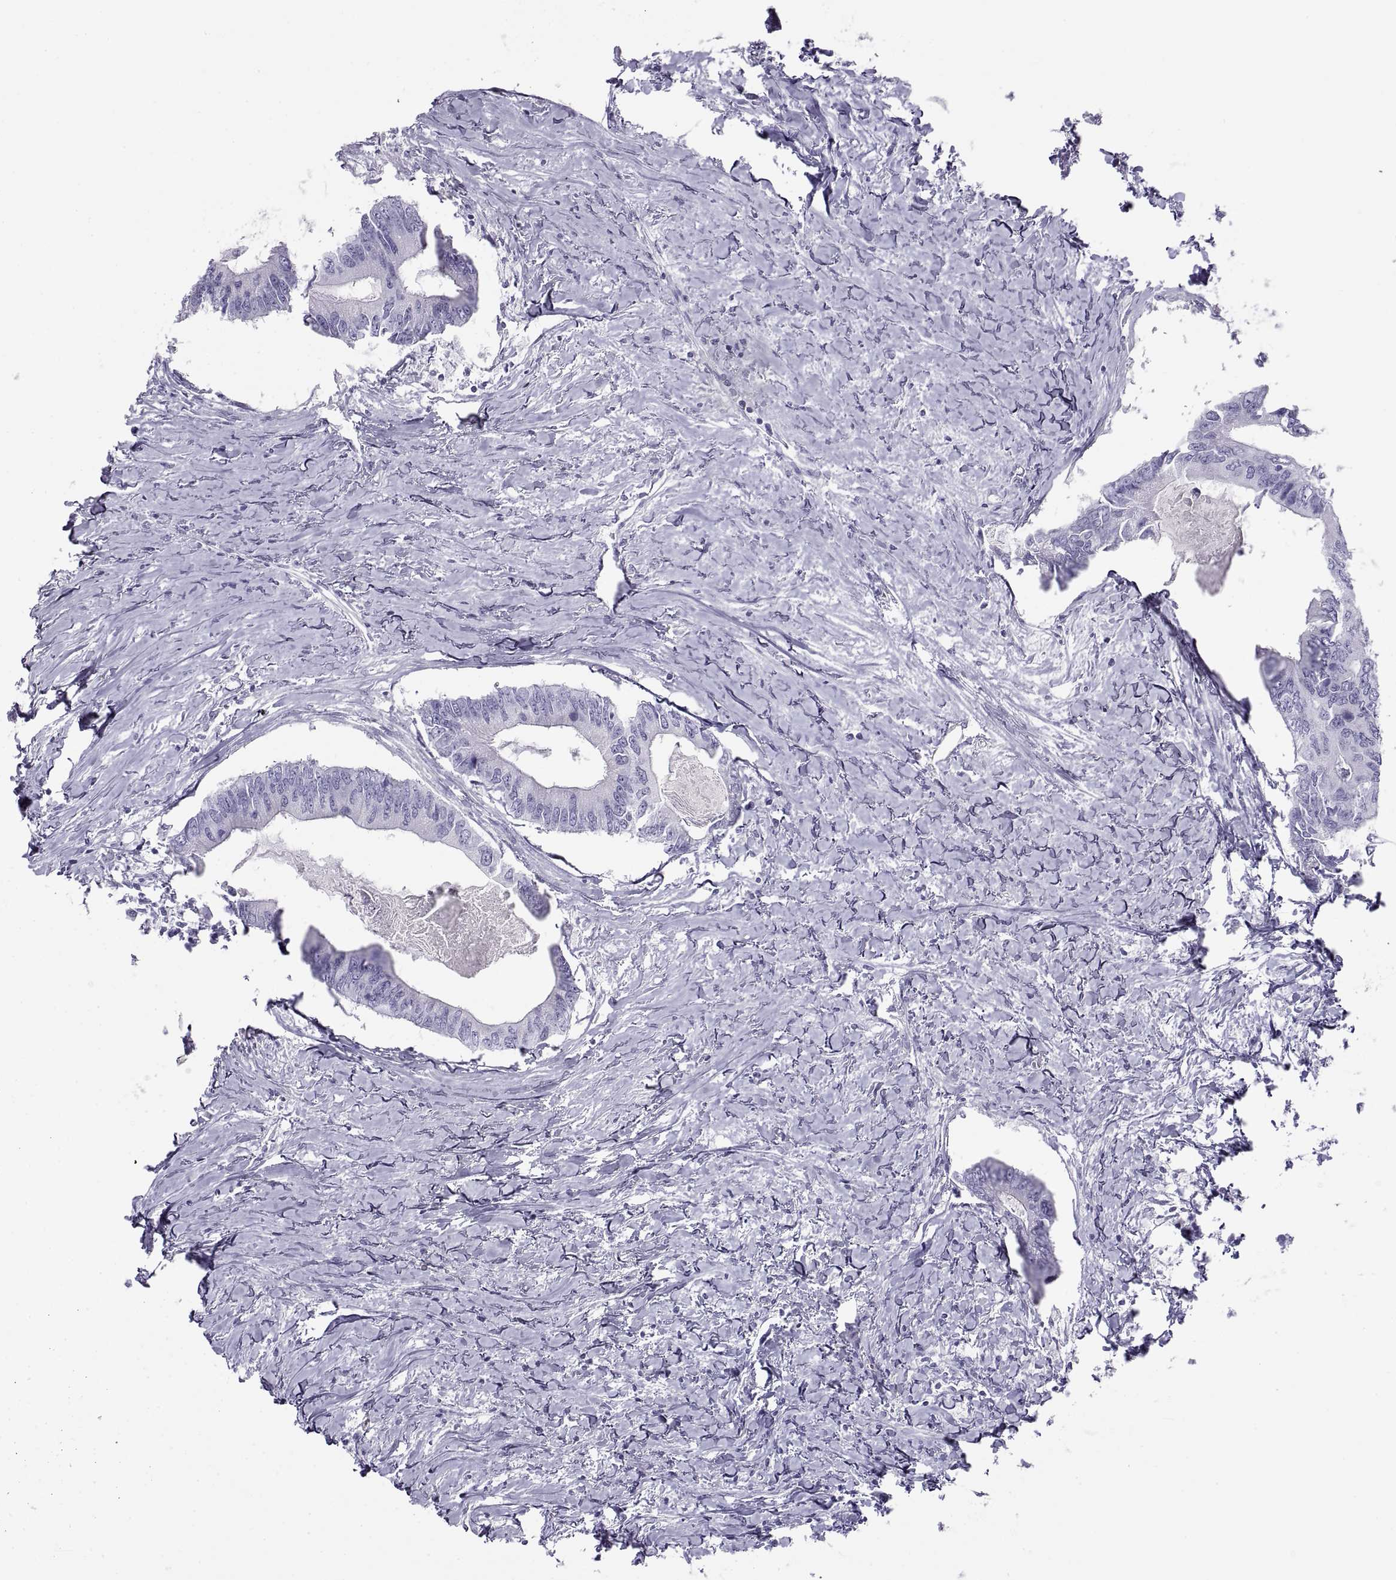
{"staining": {"intensity": "negative", "quantity": "none", "location": "none"}, "tissue": "colorectal cancer", "cell_type": "Tumor cells", "image_type": "cancer", "snomed": [{"axis": "morphology", "description": "Adenocarcinoma, NOS"}, {"axis": "topography", "description": "Colon"}], "caption": "Tumor cells are negative for protein expression in human adenocarcinoma (colorectal).", "gene": "SEMG1", "patient": {"sex": "male", "age": 53}}